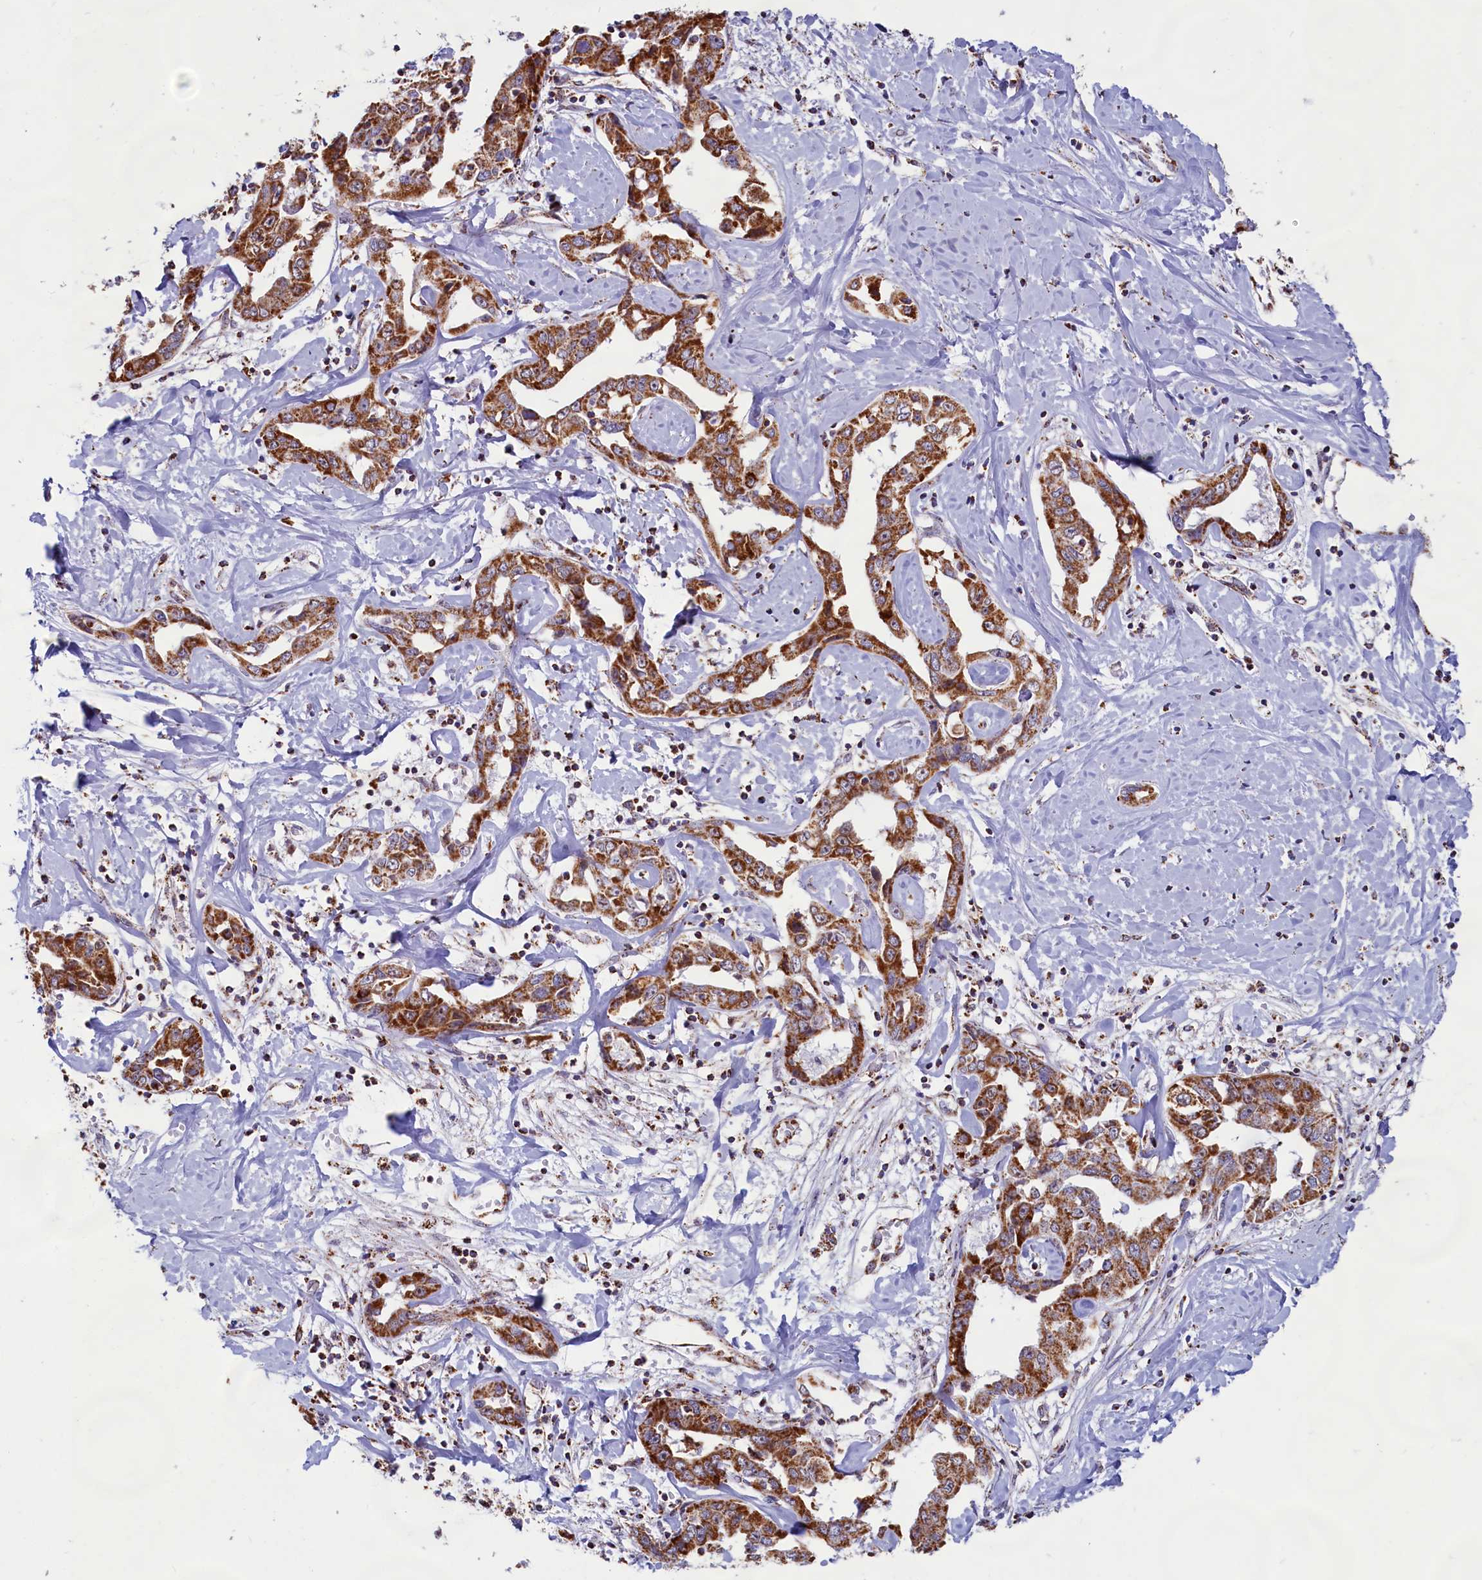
{"staining": {"intensity": "strong", "quantity": ">75%", "location": "cytoplasmic/membranous"}, "tissue": "liver cancer", "cell_type": "Tumor cells", "image_type": "cancer", "snomed": [{"axis": "morphology", "description": "Cholangiocarcinoma"}, {"axis": "topography", "description": "Liver"}], "caption": "Immunohistochemical staining of liver cancer reveals strong cytoplasmic/membranous protein expression in about >75% of tumor cells.", "gene": "C1D", "patient": {"sex": "male", "age": 59}}